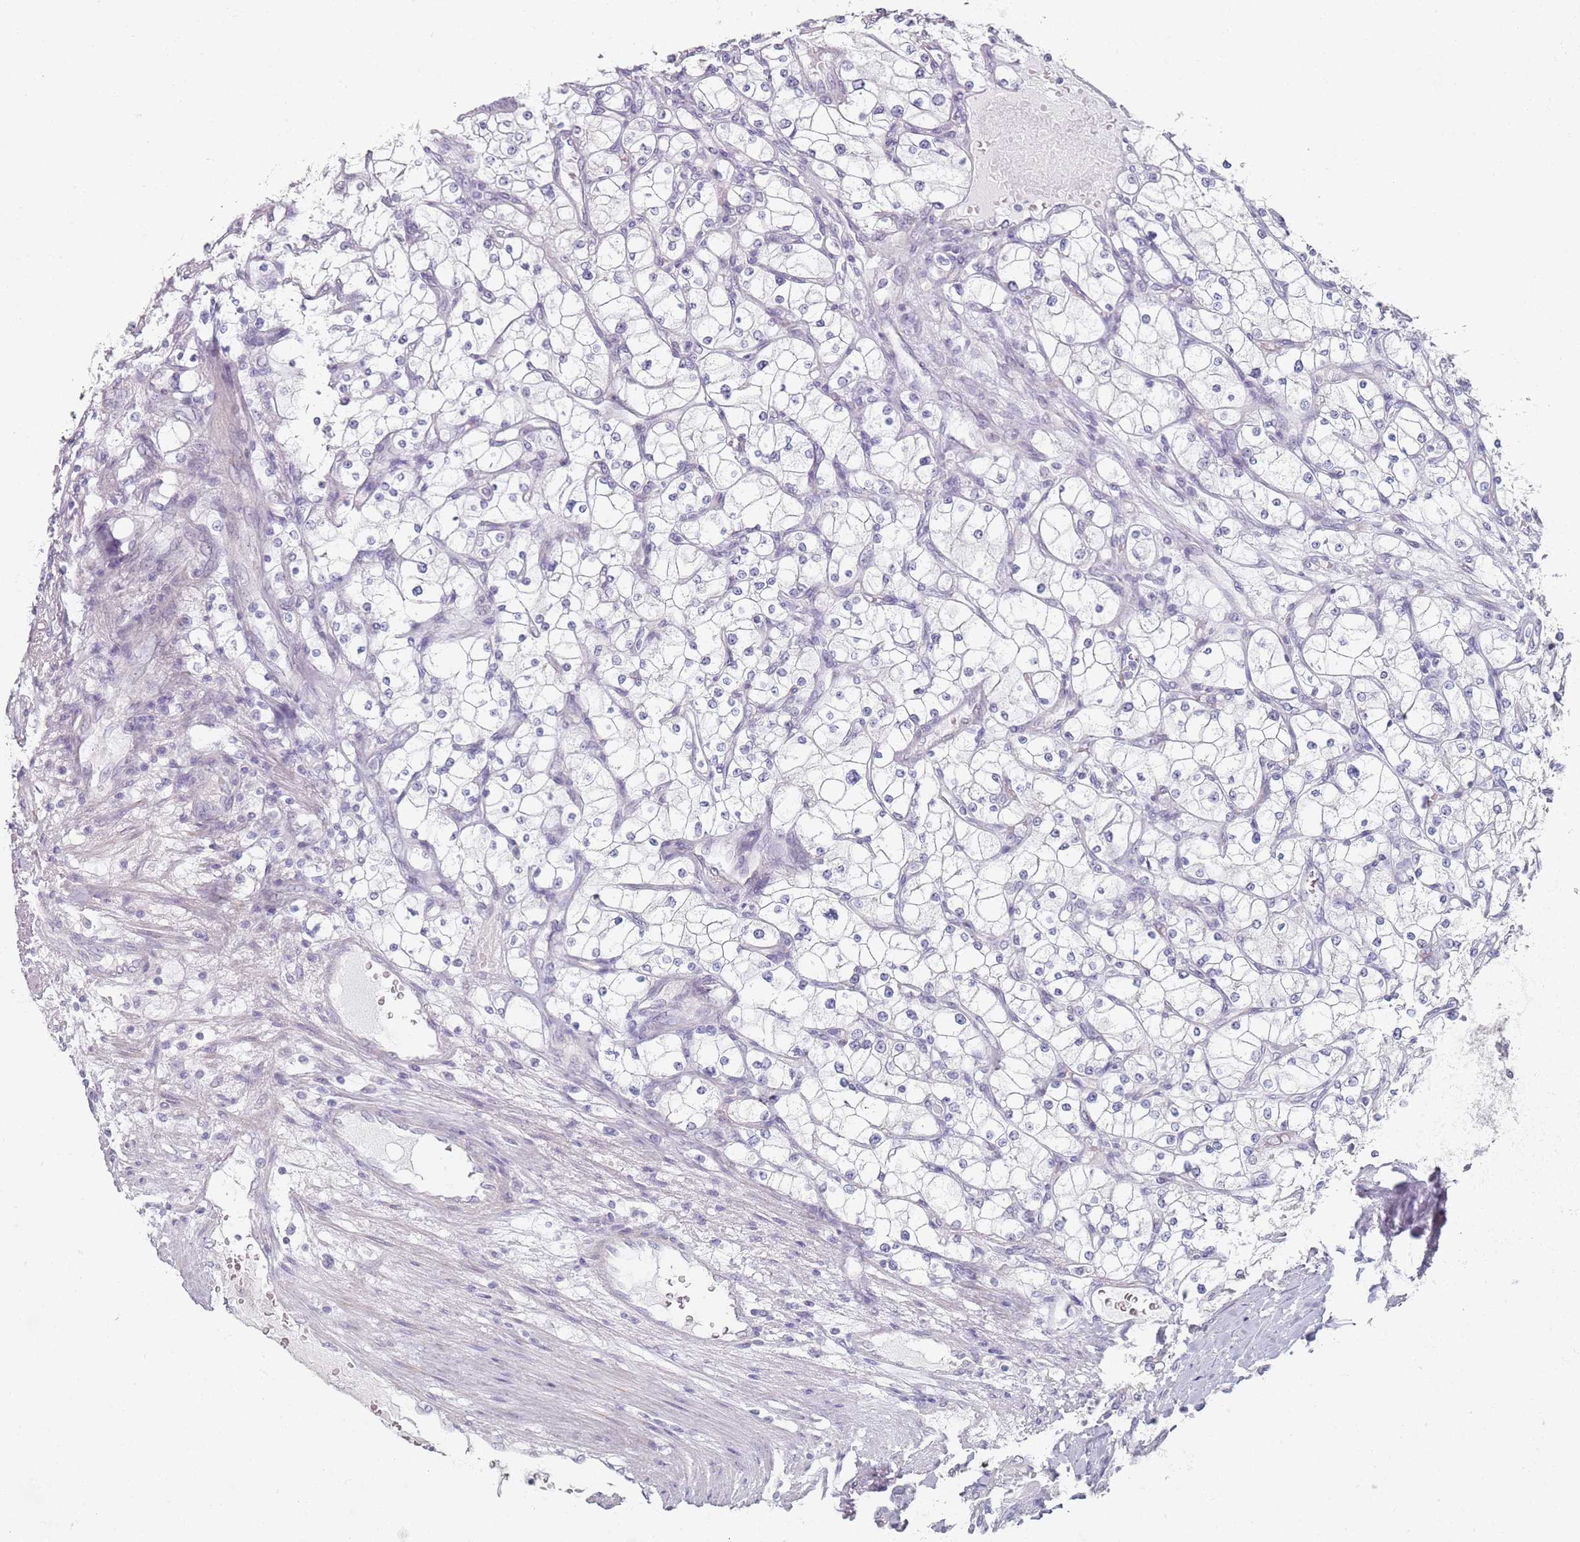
{"staining": {"intensity": "negative", "quantity": "none", "location": "none"}, "tissue": "renal cancer", "cell_type": "Tumor cells", "image_type": "cancer", "snomed": [{"axis": "morphology", "description": "Adenocarcinoma, NOS"}, {"axis": "topography", "description": "Kidney"}], "caption": "This is an immunohistochemistry micrograph of renal adenocarcinoma. There is no expression in tumor cells.", "gene": "DNAH11", "patient": {"sex": "male", "age": 80}}